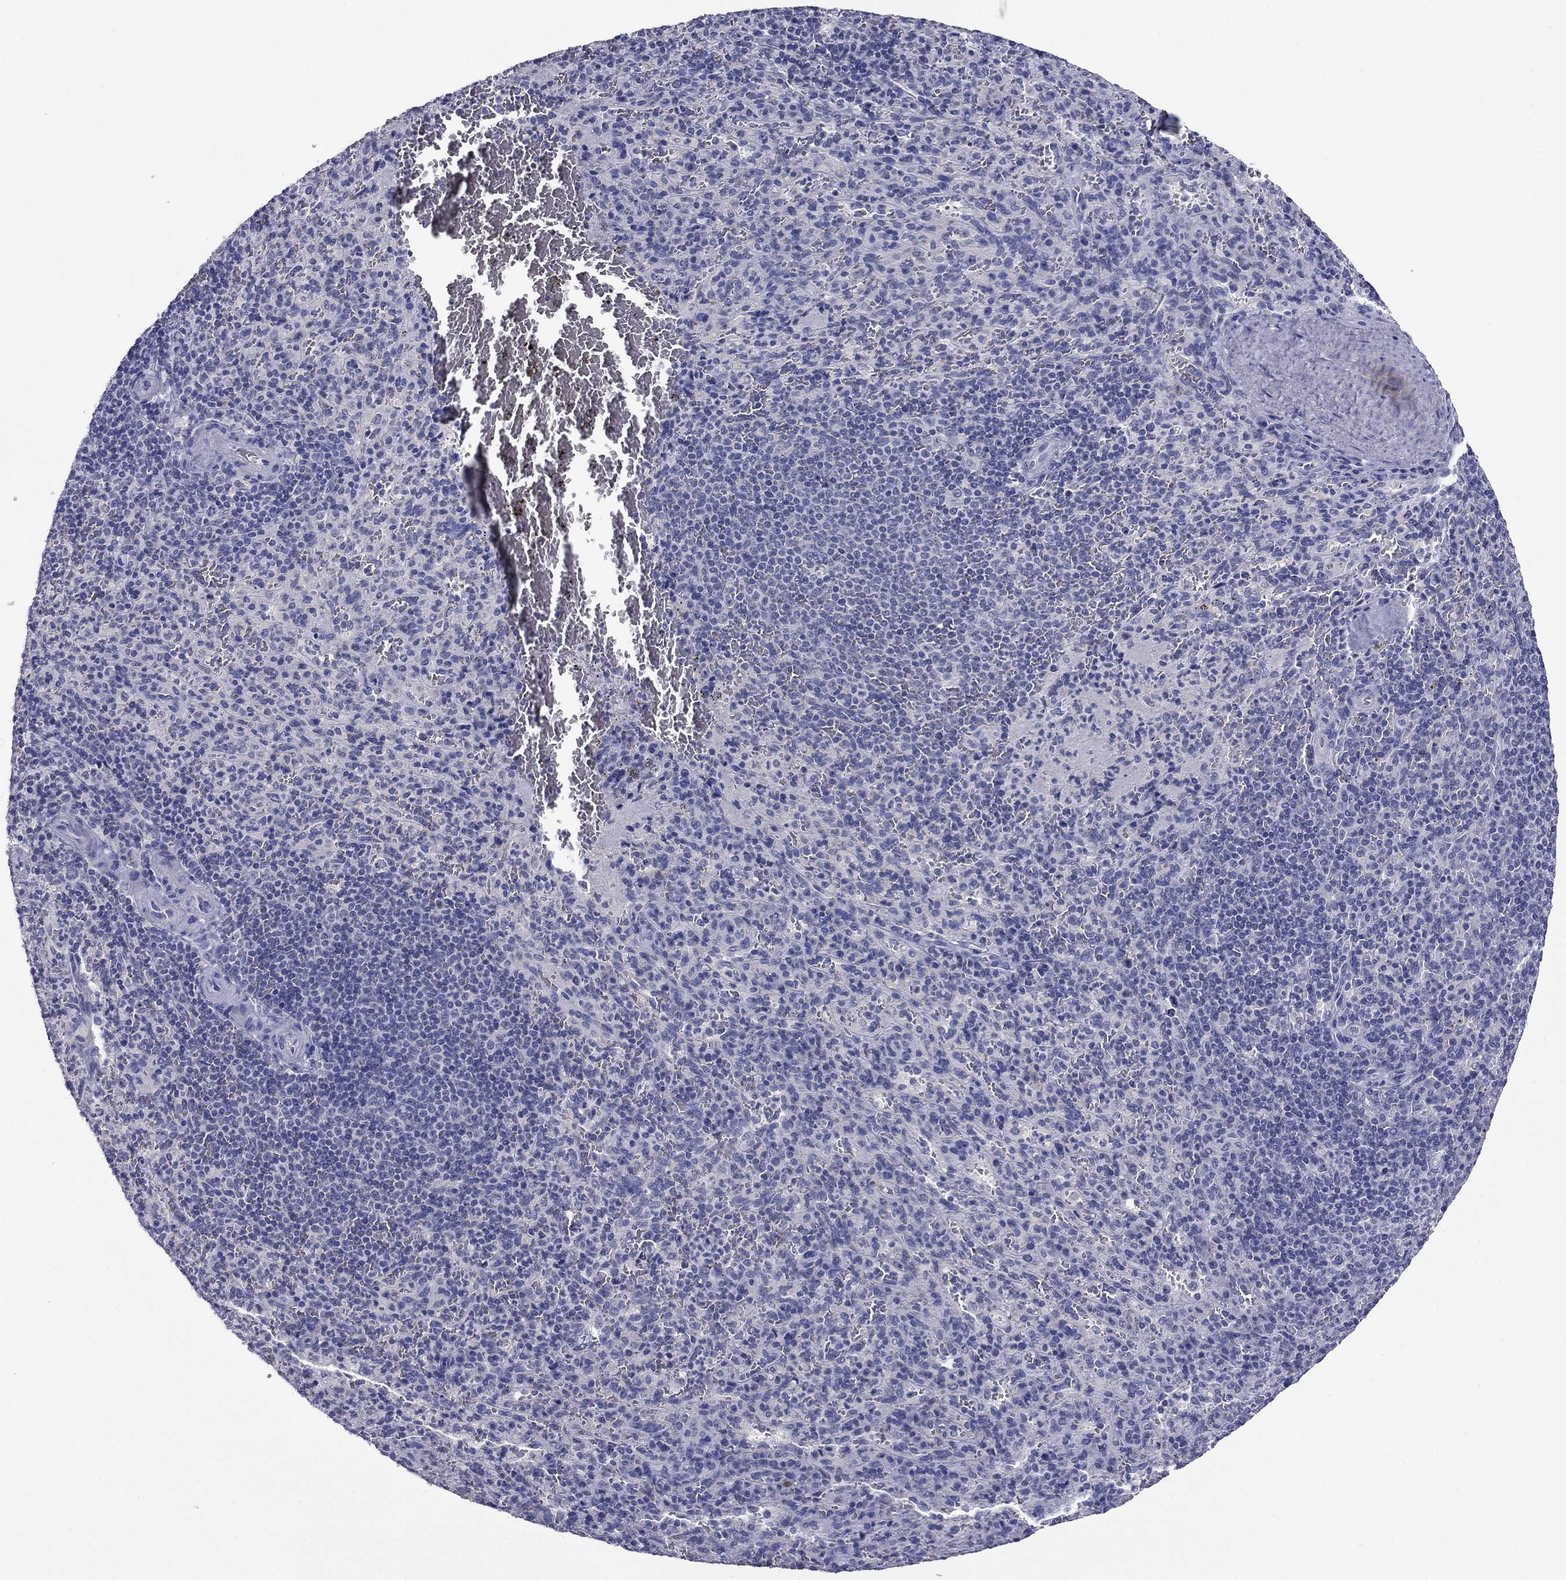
{"staining": {"intensity": "negative", "quantity": "none", "location": "none"}, "tissue": "spleen", "cell_type": "Cells in red pulp", "image_type": "normal", "snomed": [{"axis": "morphology", "description": "Normal tissue, NOS"}, {"axis": "topography", "description": "Spleen"}], "caption": "A photomicrograph of human spleen is negative for staining in cells in red pulp. (Brightfield microscopy of DAB (3,3'-diaminobenzidine) IHC at high magnification).", "gene": "HAO1", "patient": {"sex": "male", "age": 57}}